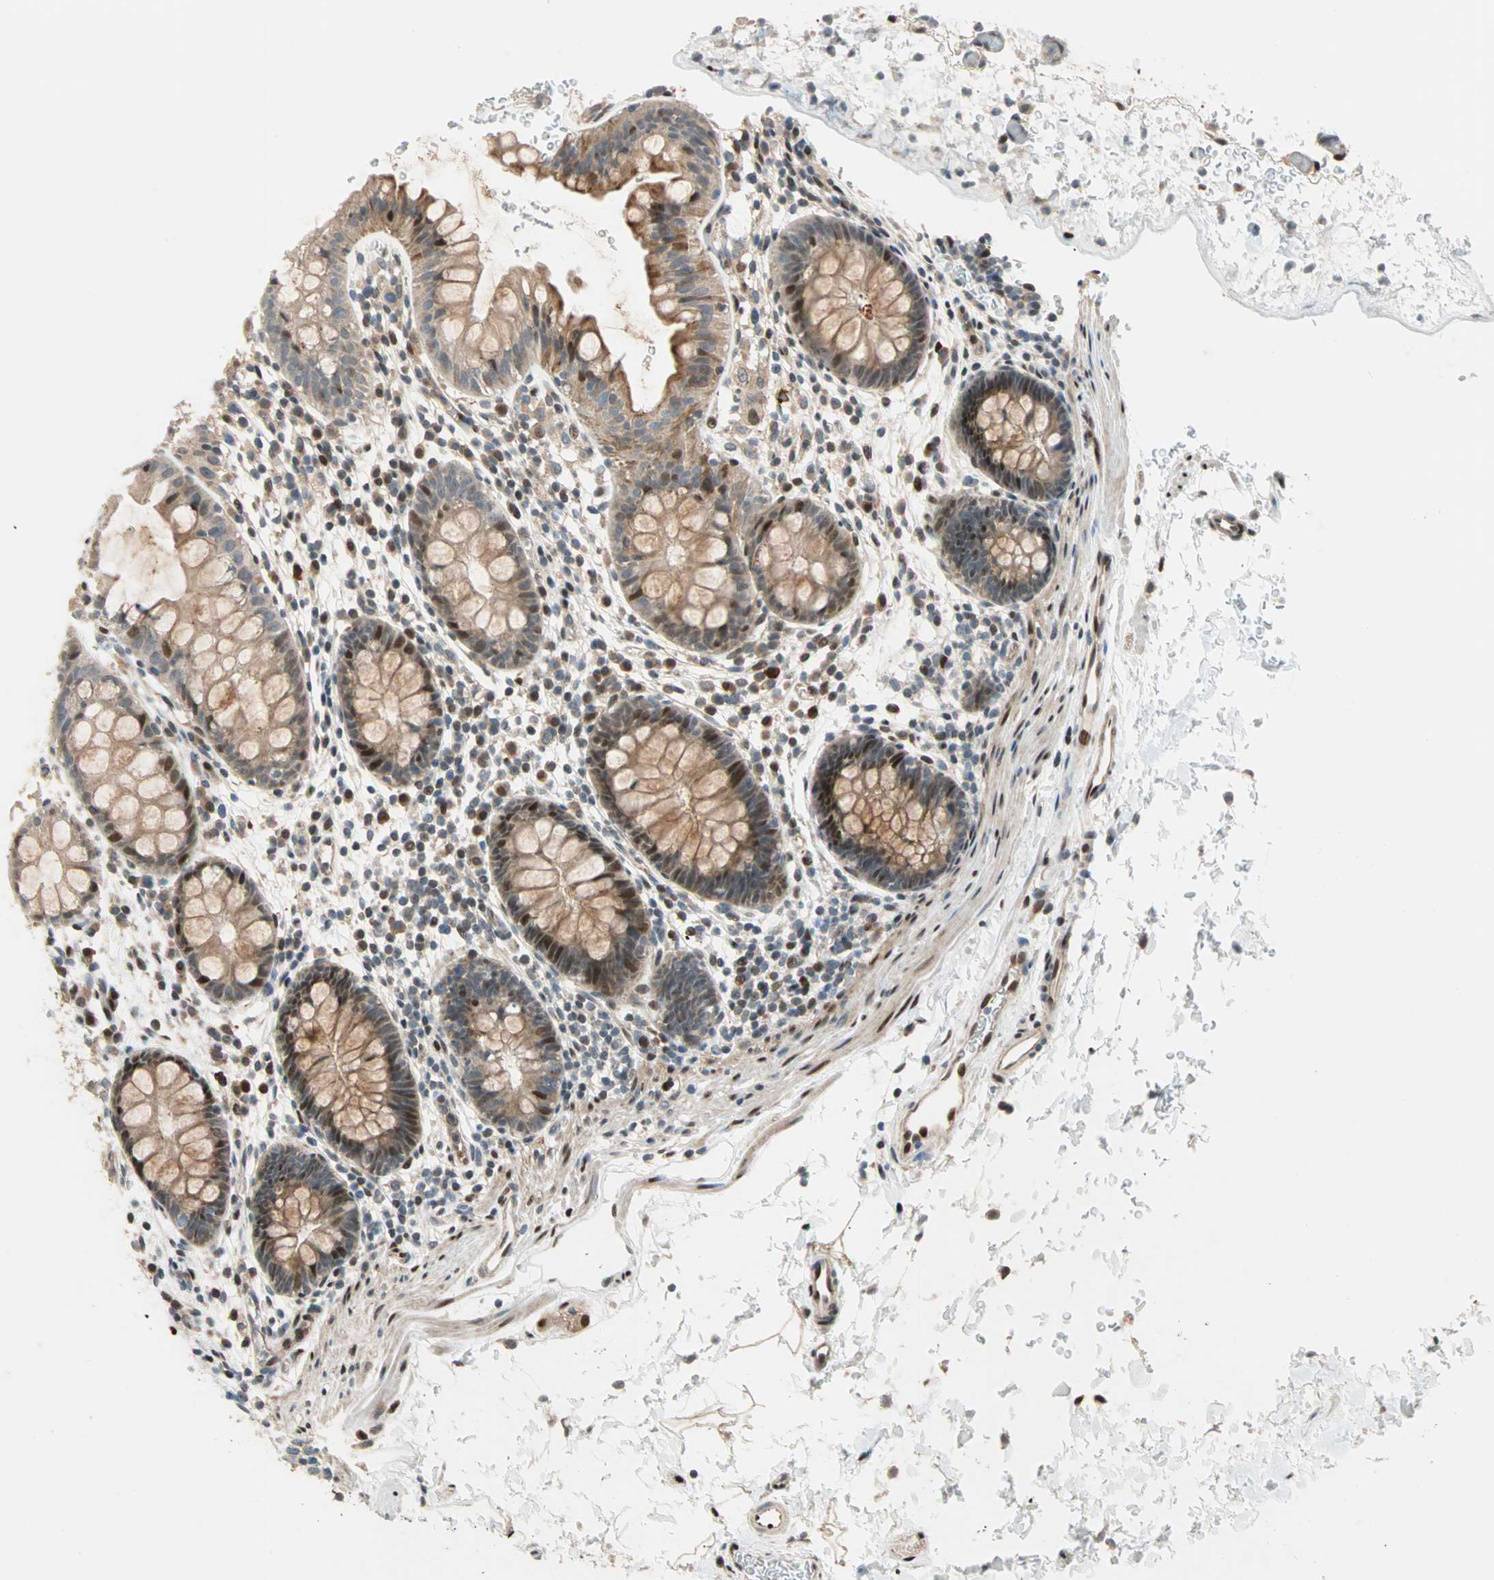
{"staining": {"intensity": "strong", "quantity": ">75%", "location": "cytoplasmic/membranous,nuclear"}, "tissue": "rectum", "cell_type": "Glandular cells", "image_type": "normal", "snomed": [{"axis": "morphology", "description": "Normal tissue, NOS"}, {"axis": "topography", "description": "Rectum"}], "caption": "DAB (3,3'-diaminobenzidine) immunohistochemical staining of benign rectum demonstrates strong cytoplasmic/membranous,nuclear protein positivity in about >75% of glandular cells.", "gene": "HECW1", "patient": {"sex": "female", "age": 24}}